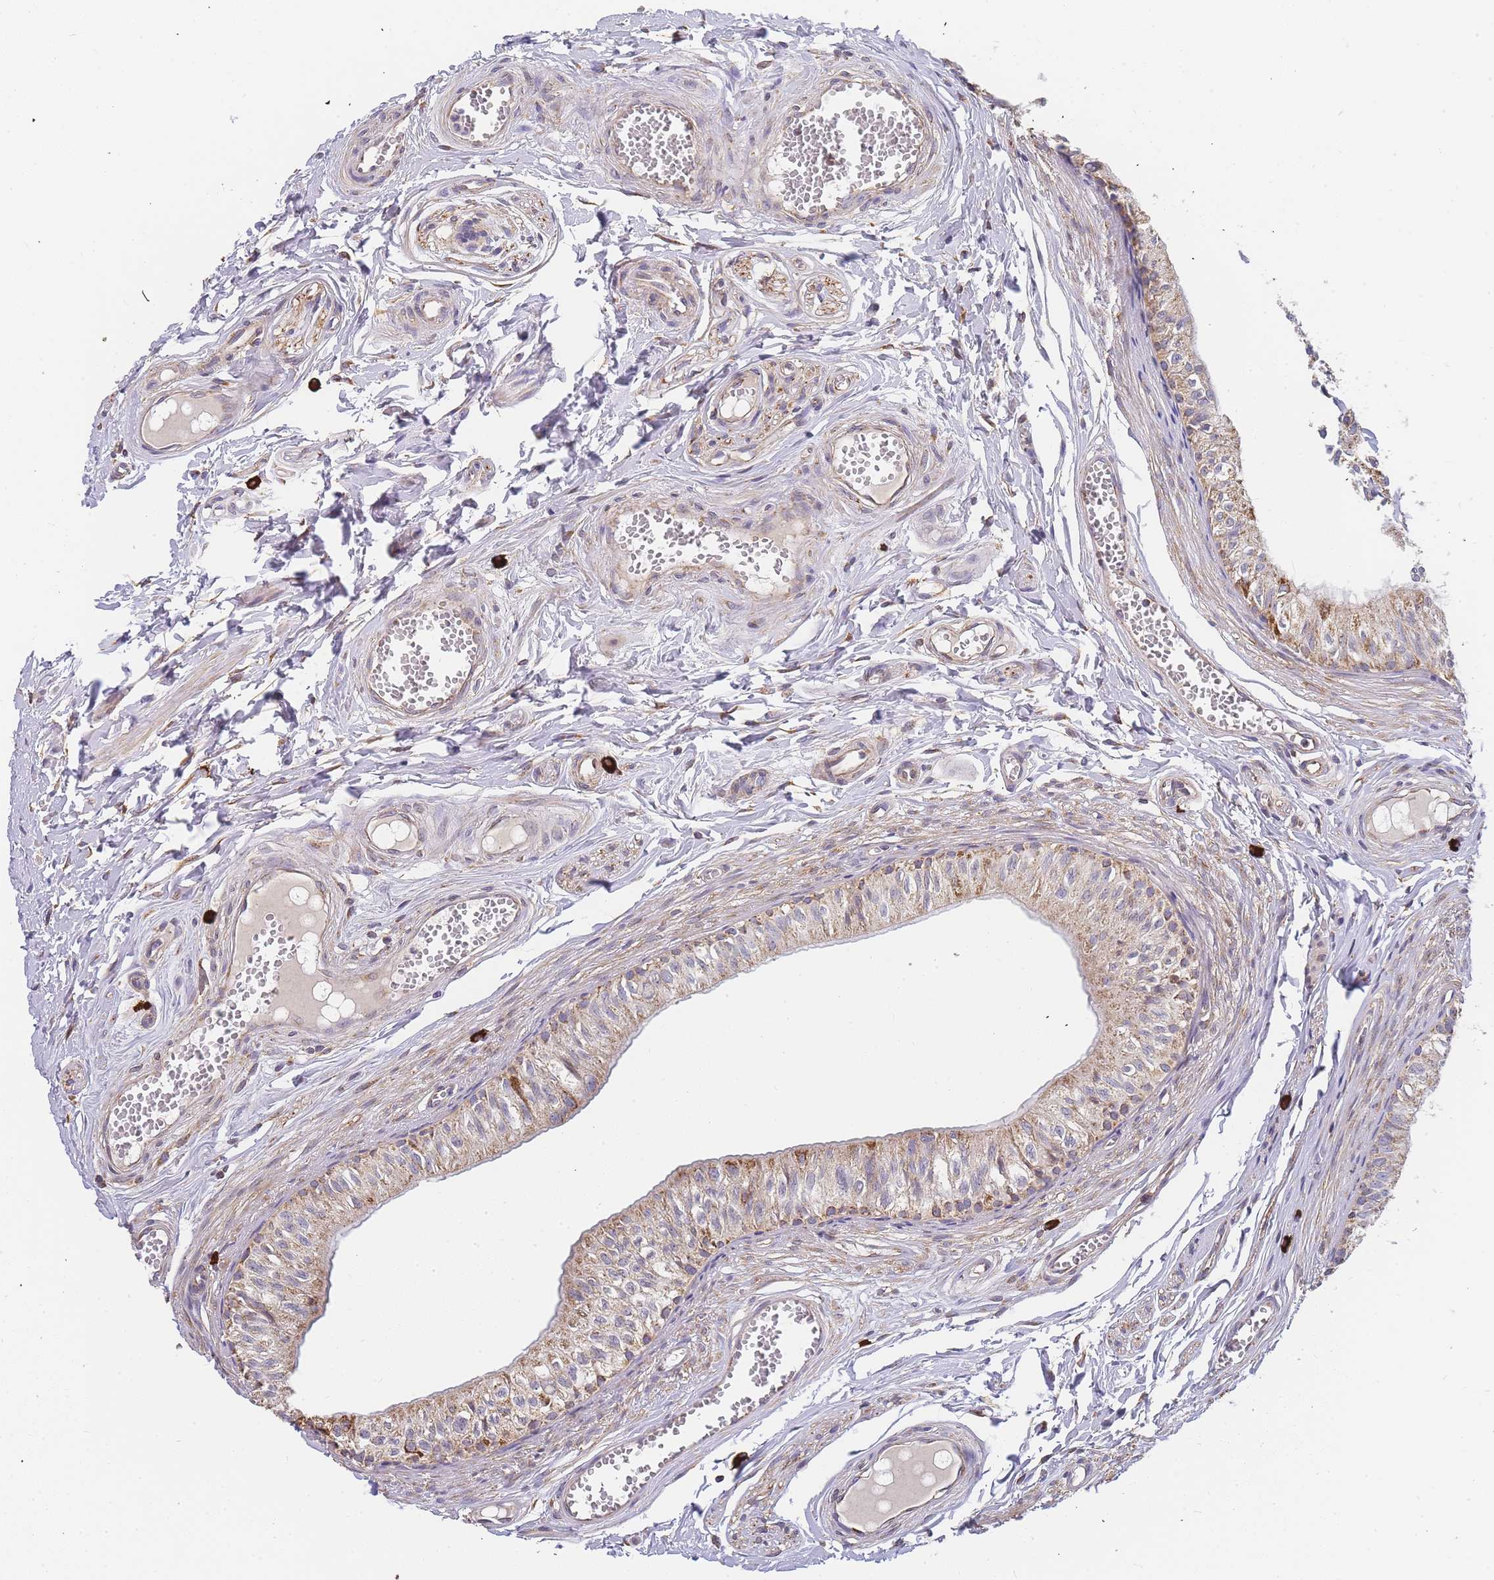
{"staining": {"intensity": "moderate", "quantity": "25%-75%", "location": "cytoplasmic/membranous"}, "tissue": "epididymis", "cell_type": "Glandular cells", "image_type": "normal", "snomed": [{"axis": "morphology", "description": "Normal tissue, NOS"}, {"axis": "topography", "description": "Epididymis"}], "caption": "This is an image of IHC staining of normal epididymis, which shows moderate staining in the cytoplasmic/membranous of glandular cells.", "gene": "ADCY9", "patient": {"sex": "male", "age": 37}}